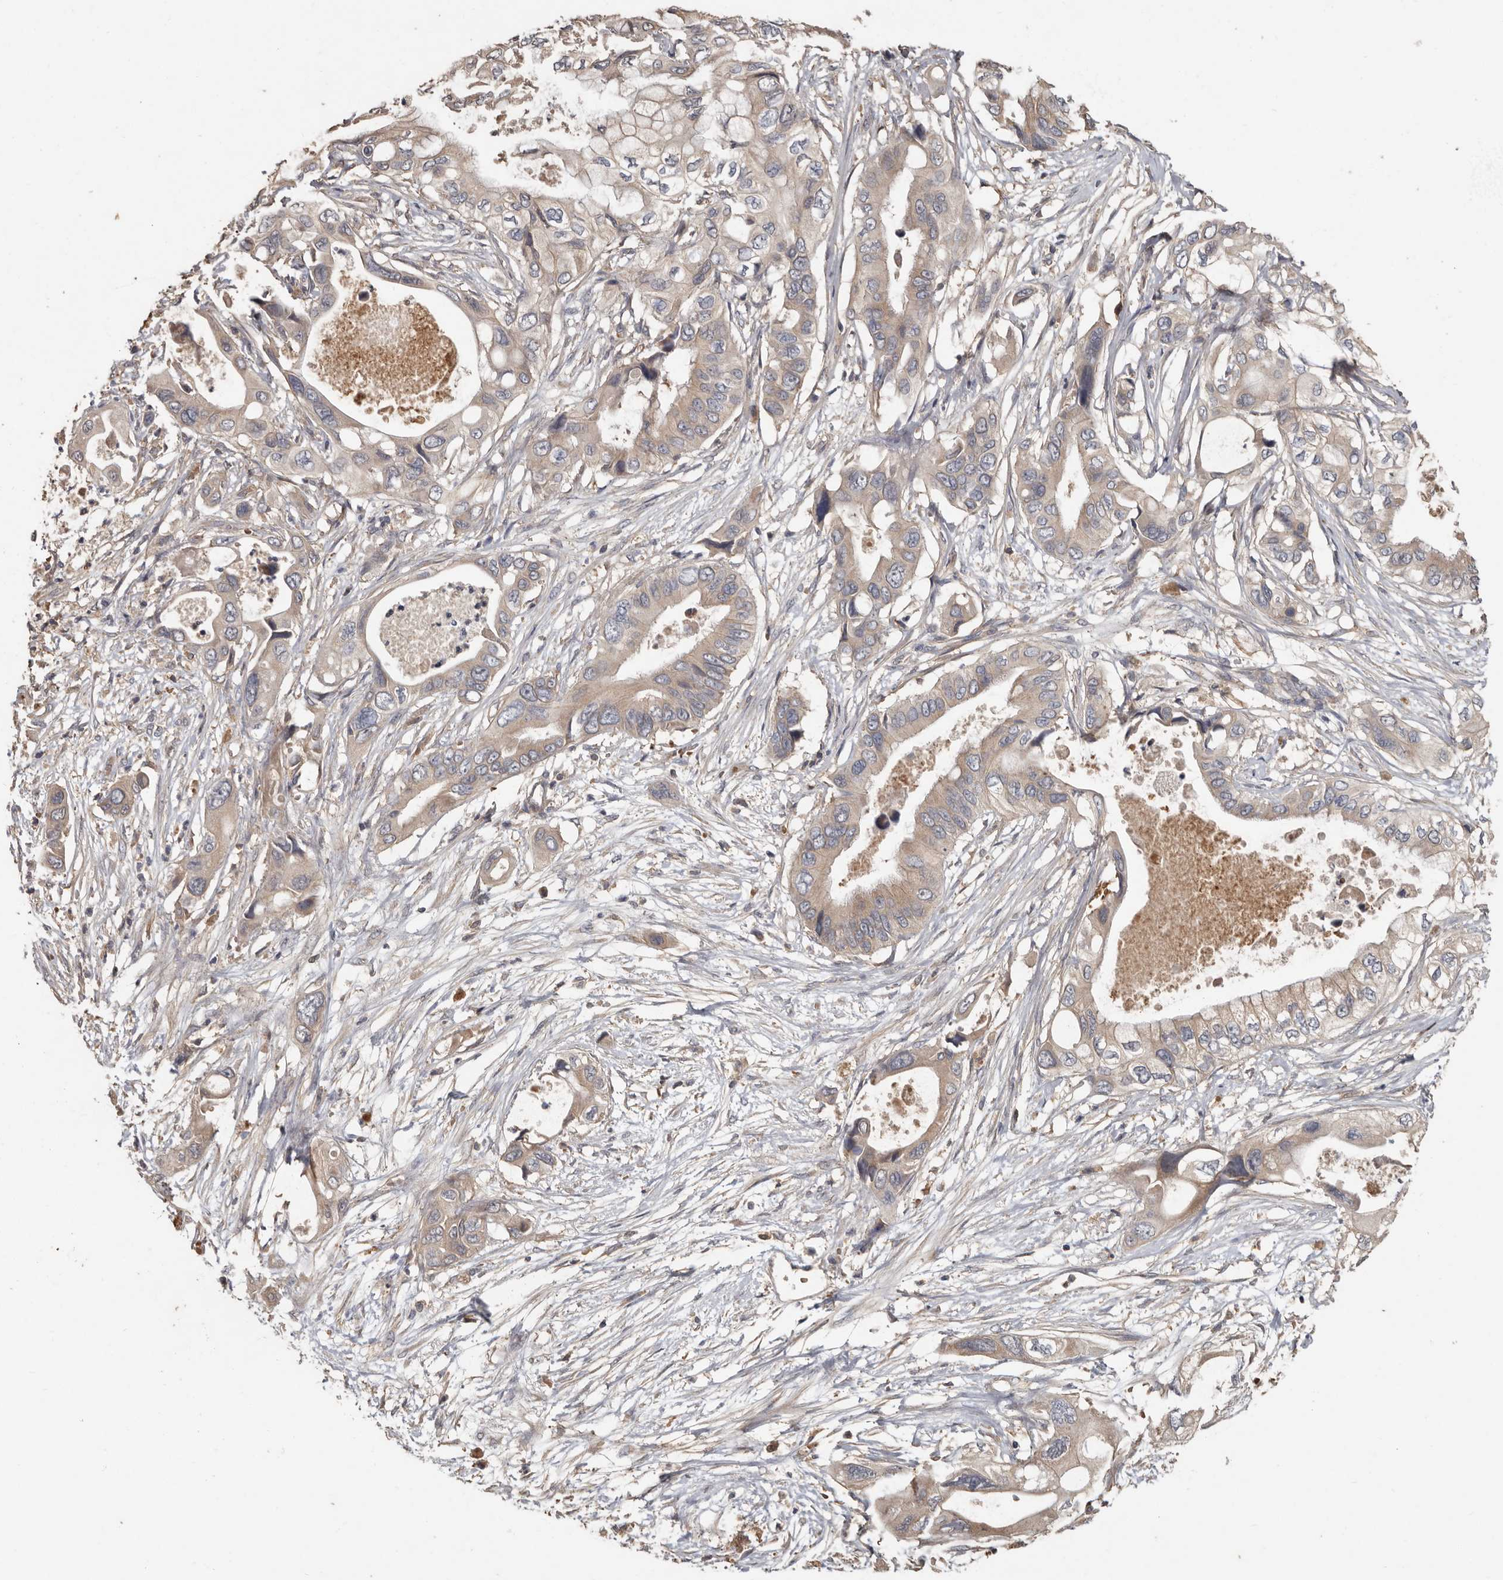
{"staining": {"intensity": "weak", "quantity": ">75%", "location": "cytoplasmic/membranous"}, "tissue": "pancreatic cancer", "cell_type": "Tumor cells", "image_type": "cancer", "snomed": [{"axis": "morphology", "description": "Adenocarcinoma, NOS"}, {"axis": "topography", "description": "Pancreas"}], "caption": "Human pancreatic adenocarcinoma stained for a protein (brown) reveals weak cytoplasmic/membranous positive expression in about >75% of tumor cells.", "gene": "KIF26B", "patient": {"sex": "male", "age": 66}}